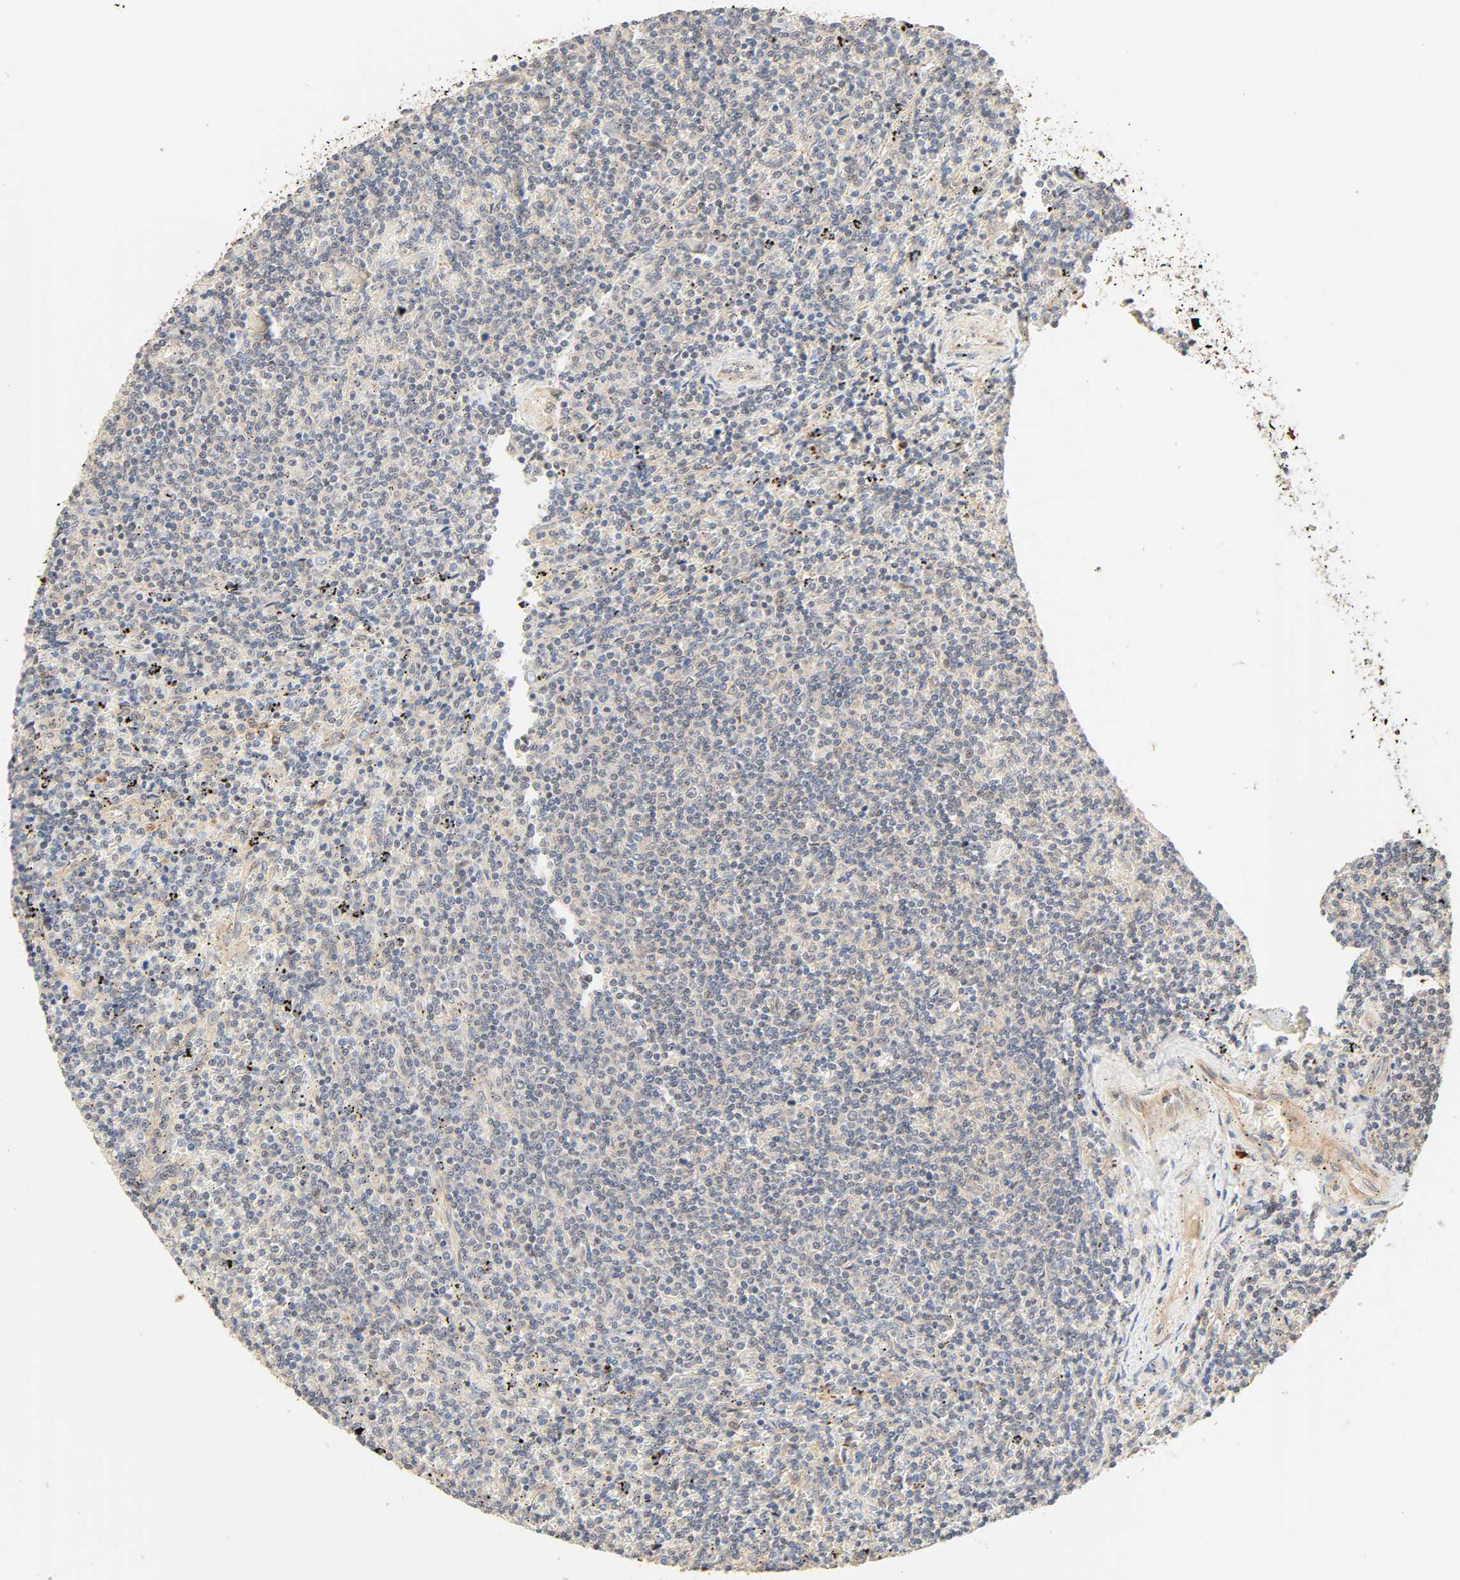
{"staining": {"intensity": "negative", "quantity": "none", "location": "none"}, "tissue": "lymphoma", "cell_type": "Tumor cells", "image_type": "cancer", "snomed": [{"axis": "morphology", "description": "Malignant lymphoma, non-Hodgkin's type, Low grade"}, {"axis": "topography", "description": "Spleen"}], "caption": "The immunohistochemistry image has no significant expression in tumor cells of malignant lymphoma, non-Hodgkin's type (low-grade) tissue.", "gene": "CACNA1G", "patient": {"sex": "female", "age": 50}}